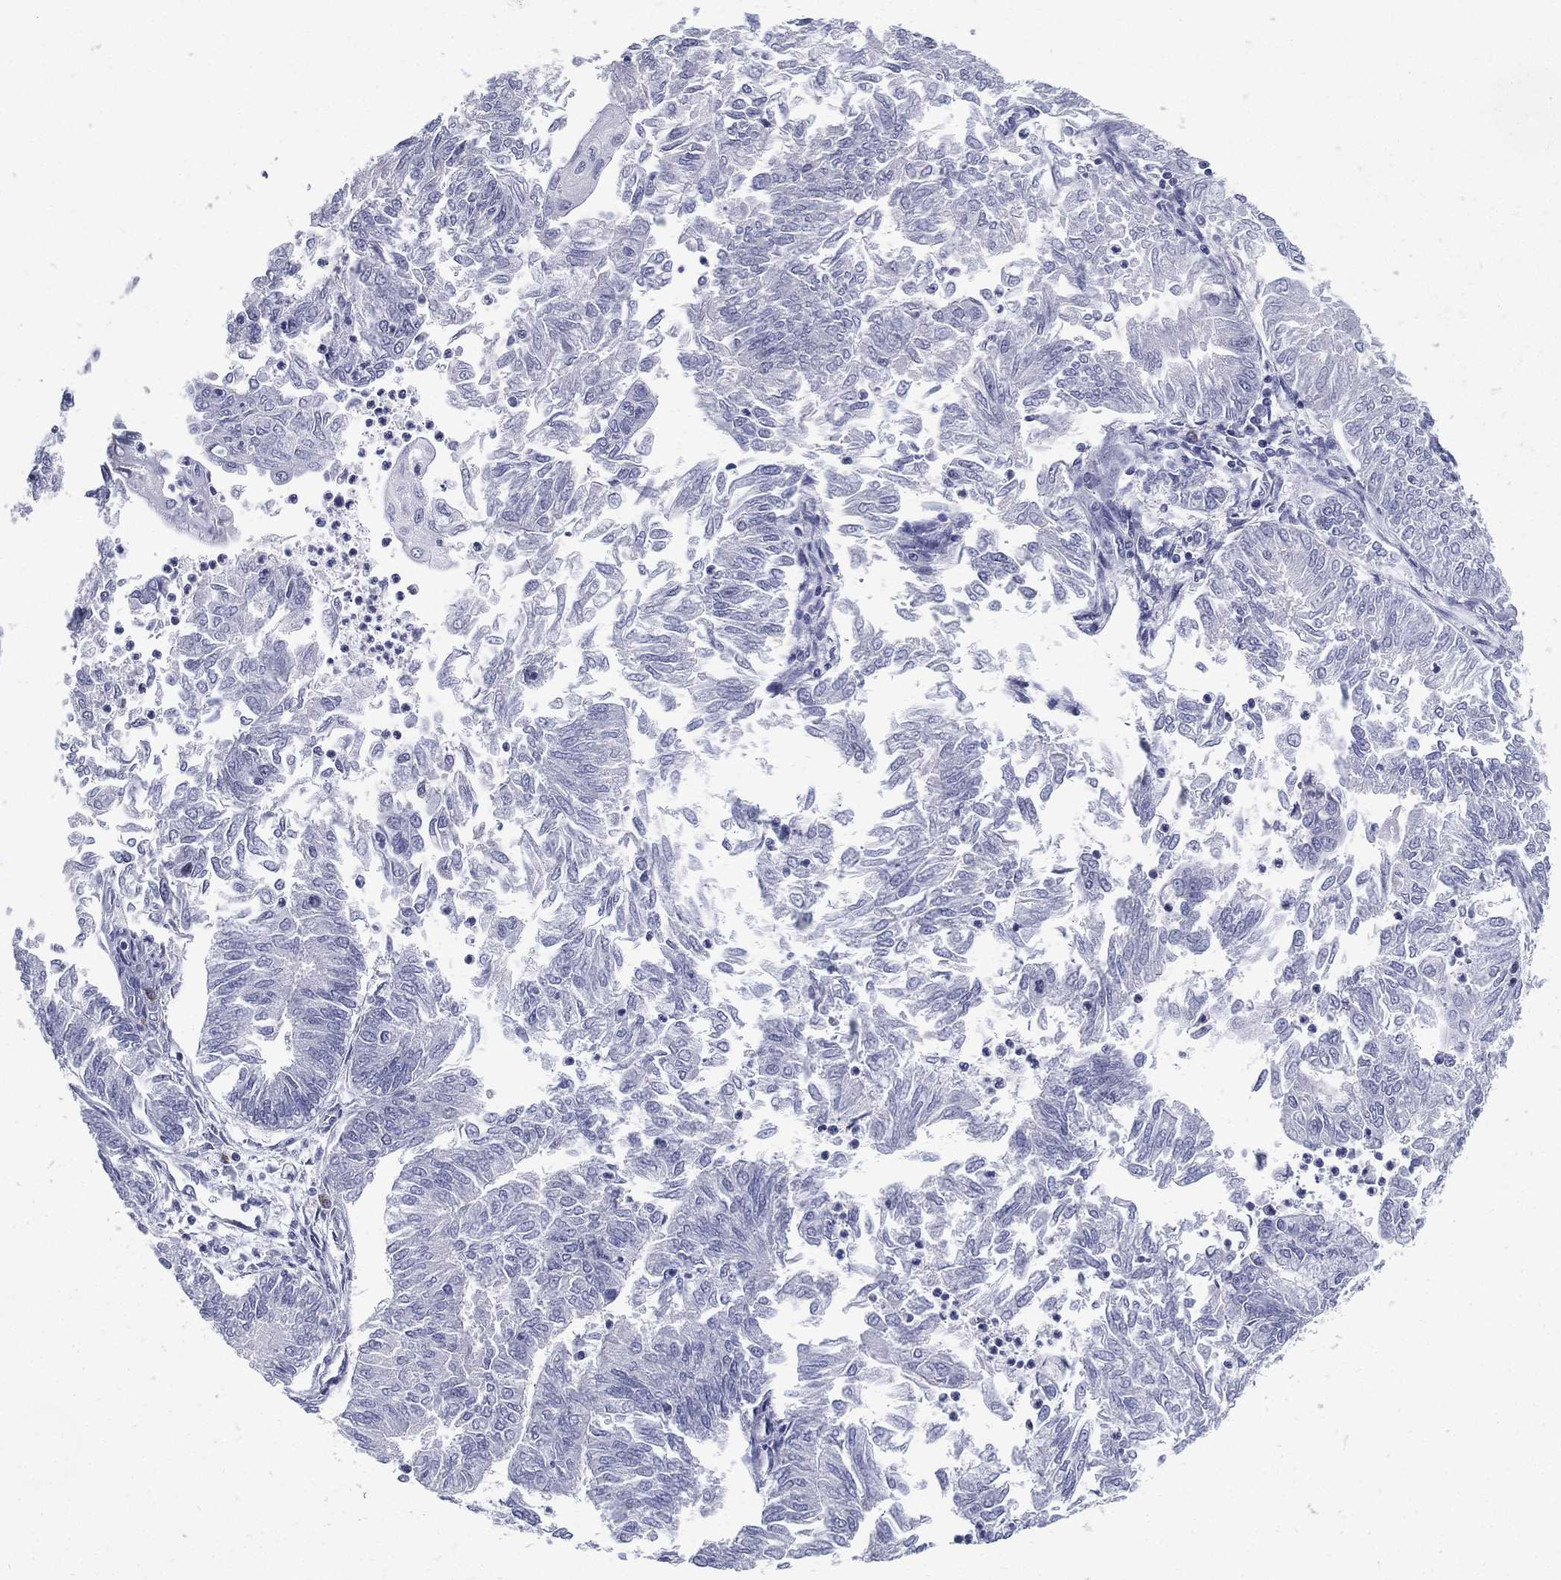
{"staining": {"intensity": "negative", "quantity": "none", "location": "none"}, "tissue": "endometrial cancer", "cell_type": "Tumor cells", "image_type": "cancer", "snomed": [{"axis": "morphology", "description": "Adenocarcinoma, NOS"}, {"axis": "topography", "description": "Endometrium"}], "caption": "High power microscopy histopathology image of an IHC micrograph of endometrial cancer, revealing no significant staining in tumor cells.", "gene": "KIF2C", "patient": {"sex": "female", "age": 59}}